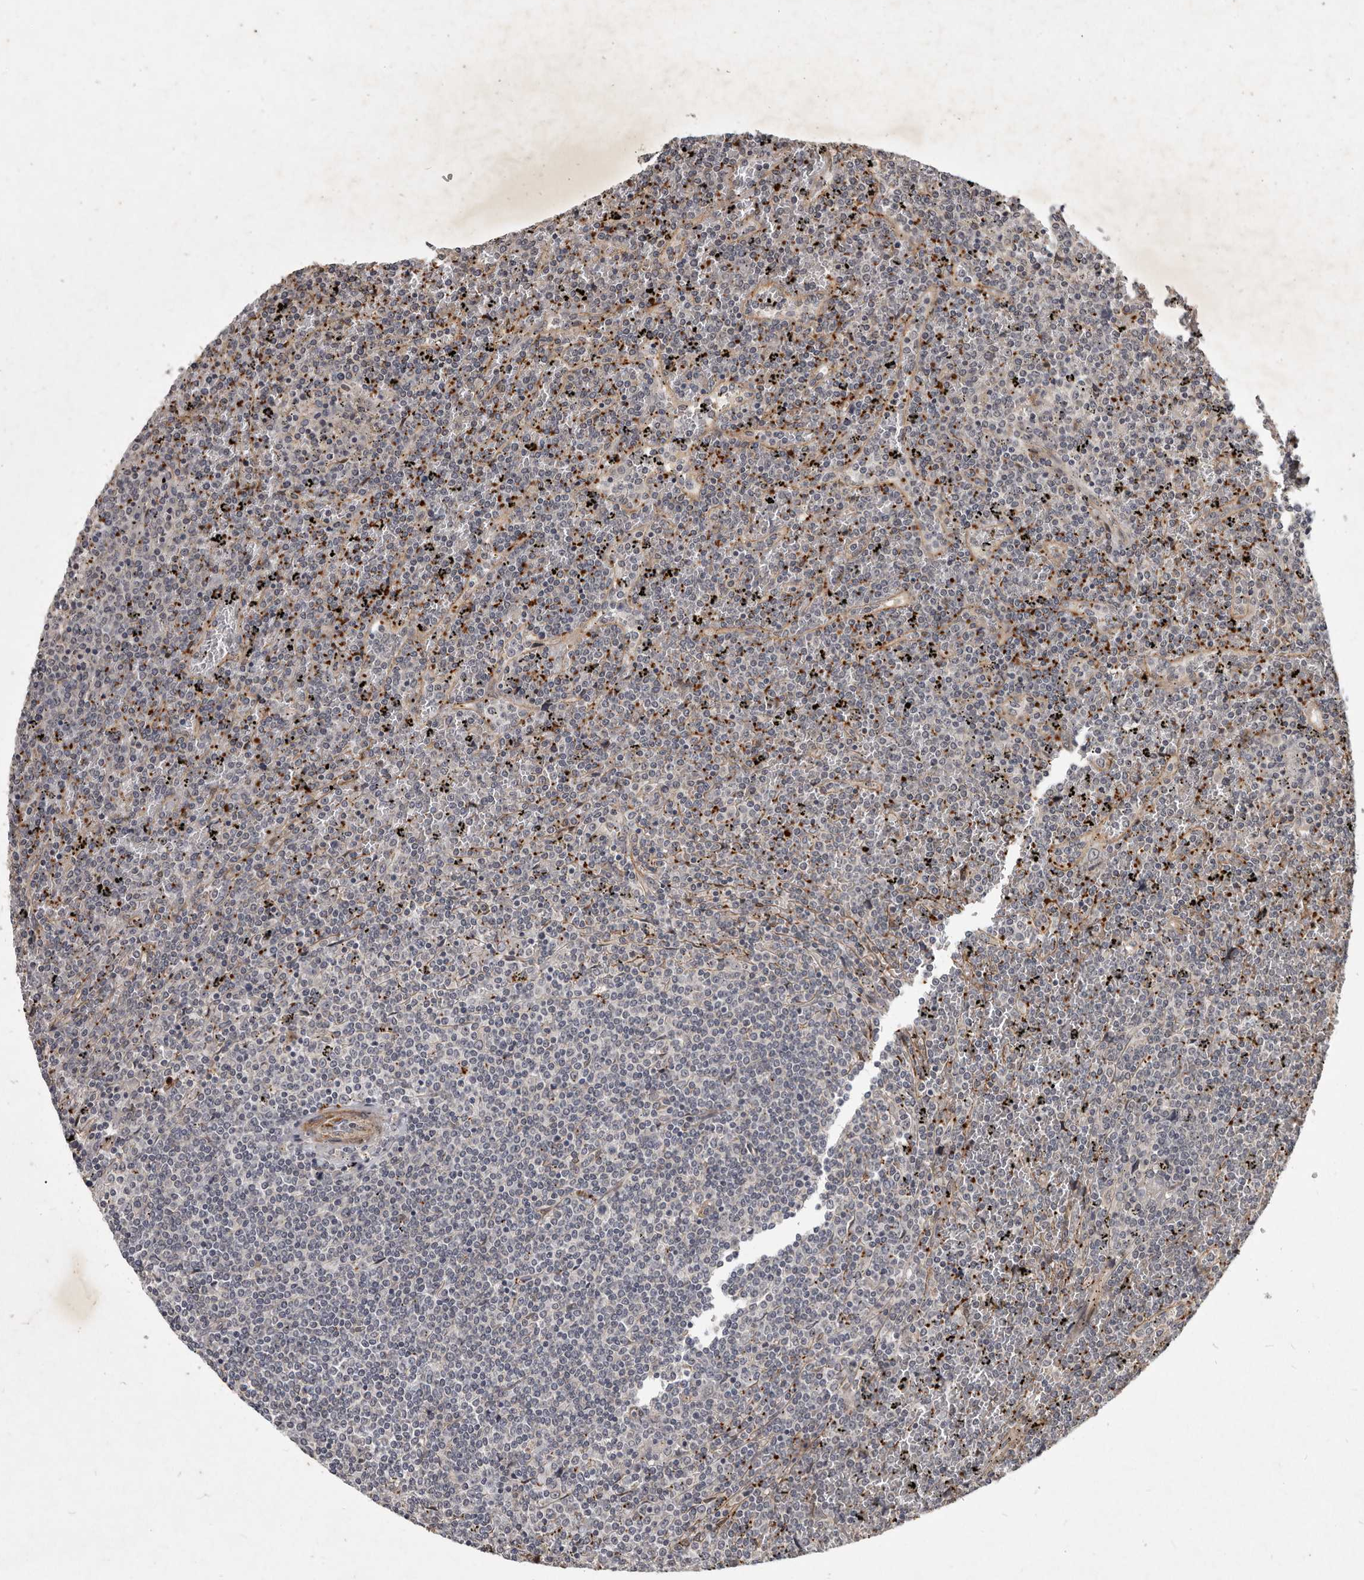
{"staining": {"intensity": "negative", "quantity": "none", "location": "none"}, "tissue": "lymphoma", "cell_type": "Tumor cells", "image_type": "cancer", "snomed": [{"axis": "morphology", "description": "Malignant lymphoma, non-Hodgkin's type, Low grade"}, {"axis": "topography", "description": "Spleen"}], "caption": "Immunohistochemical staining of lymphoma demonstrates no significant staining in tumor cells.", "gene": "DNAJC28", "patient": {"sex": "female", "age": 19}}